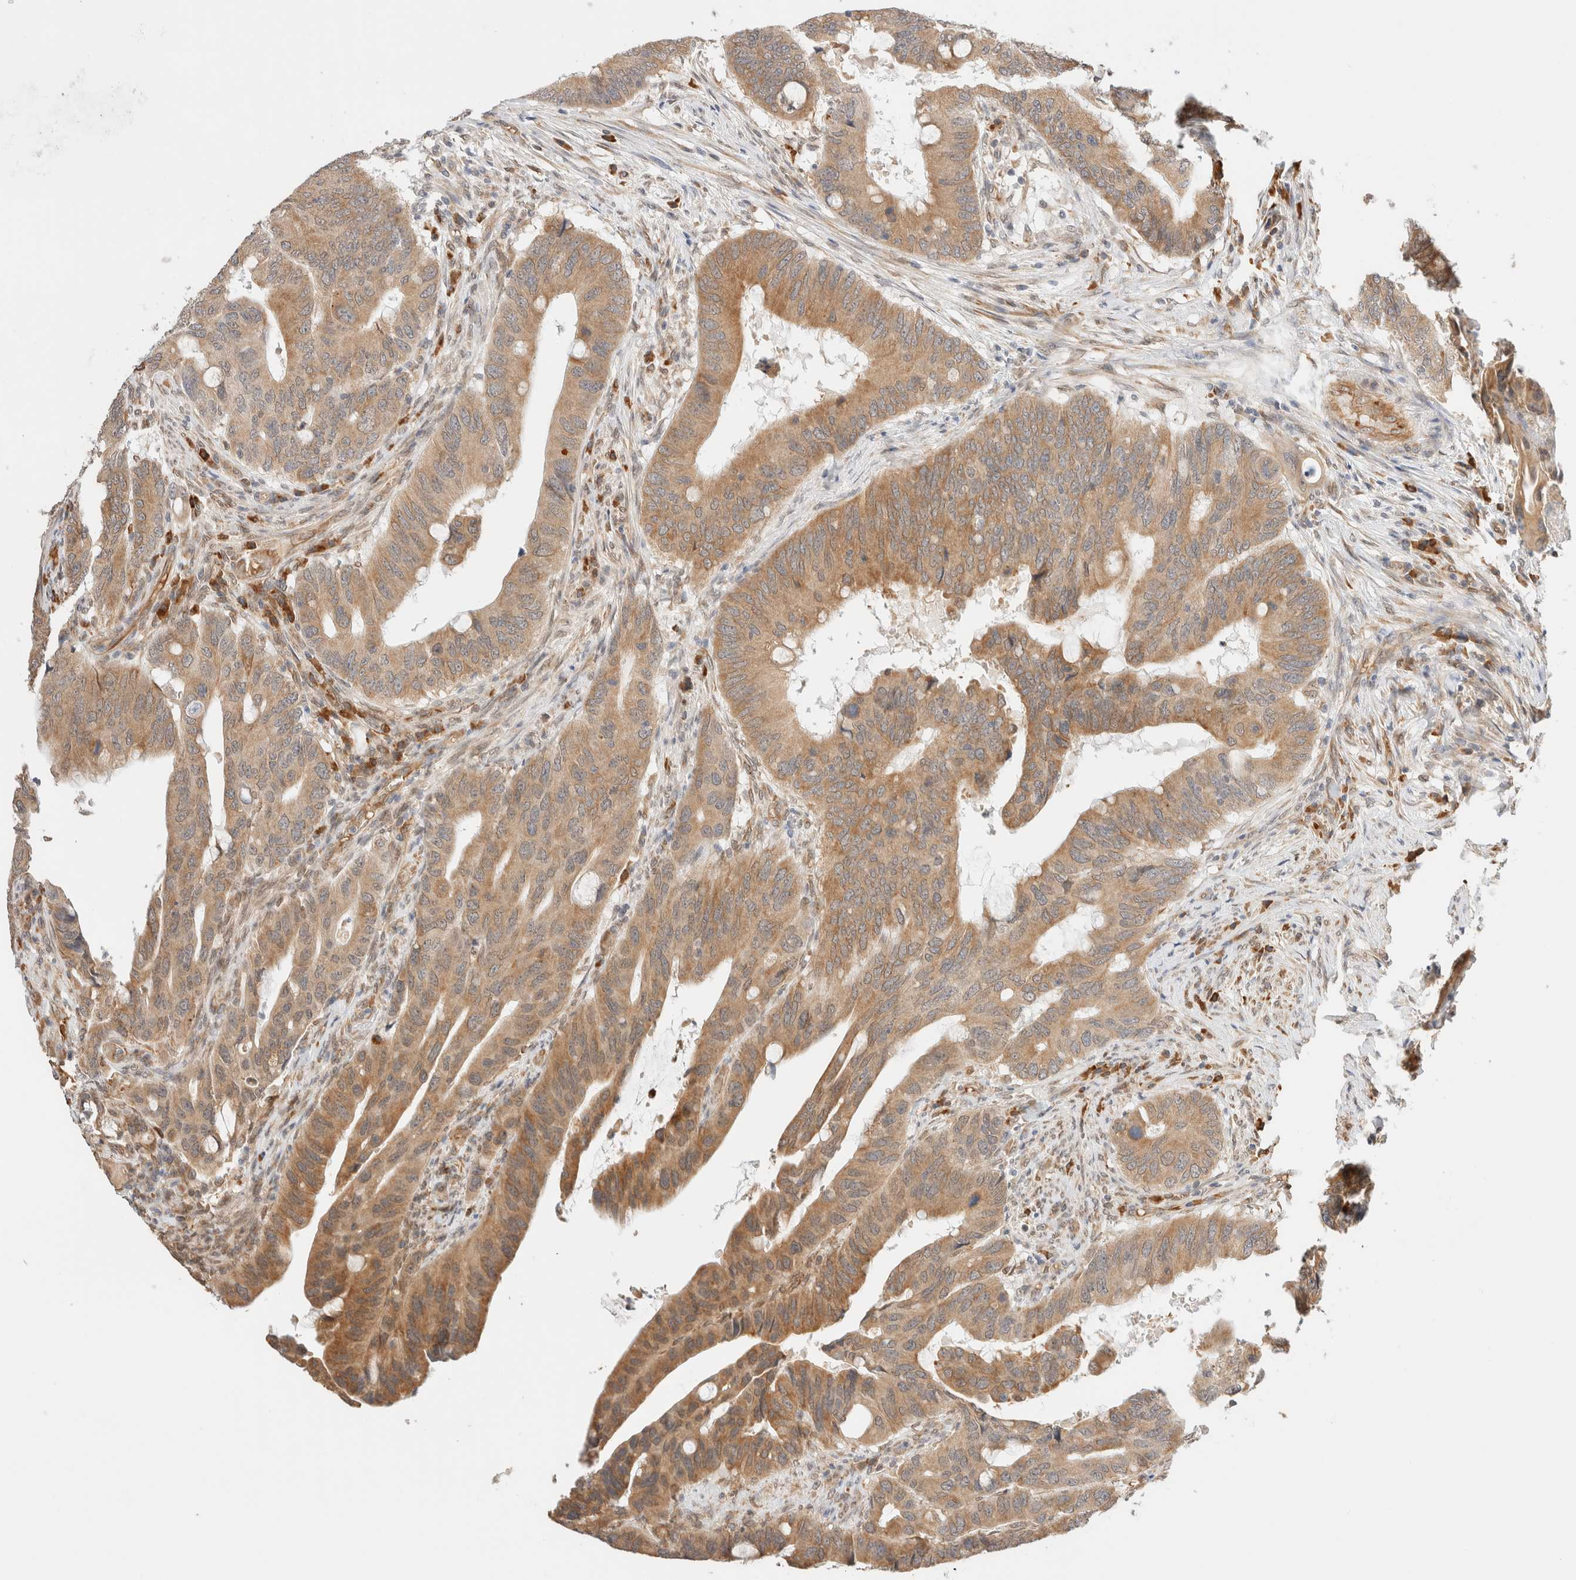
{"staining": {"intensity": "moderate", "quantity": ">75%", "location": "cytoplasmic/membranous"}, "tissue": "colorectal cancer", "cell_type": "Tumor cells", "image_type": "cancer", "snomed": [{"axis": "morphology", "description": "Adenocarcinoma, NOS"}, {"axis": "topography", "description": "Colon"}], "caption": "Immunohistochemistry (IHC) (DAB (3,3'-diaminobenzidine)) staining of colorectal adenocarcinoma exhibits moderate cytoplasmic/membranous protein expression in approximately >75% of tumor cells.", "gene": "SYVN1", "patient": {"sex": "male", "age": 71}}